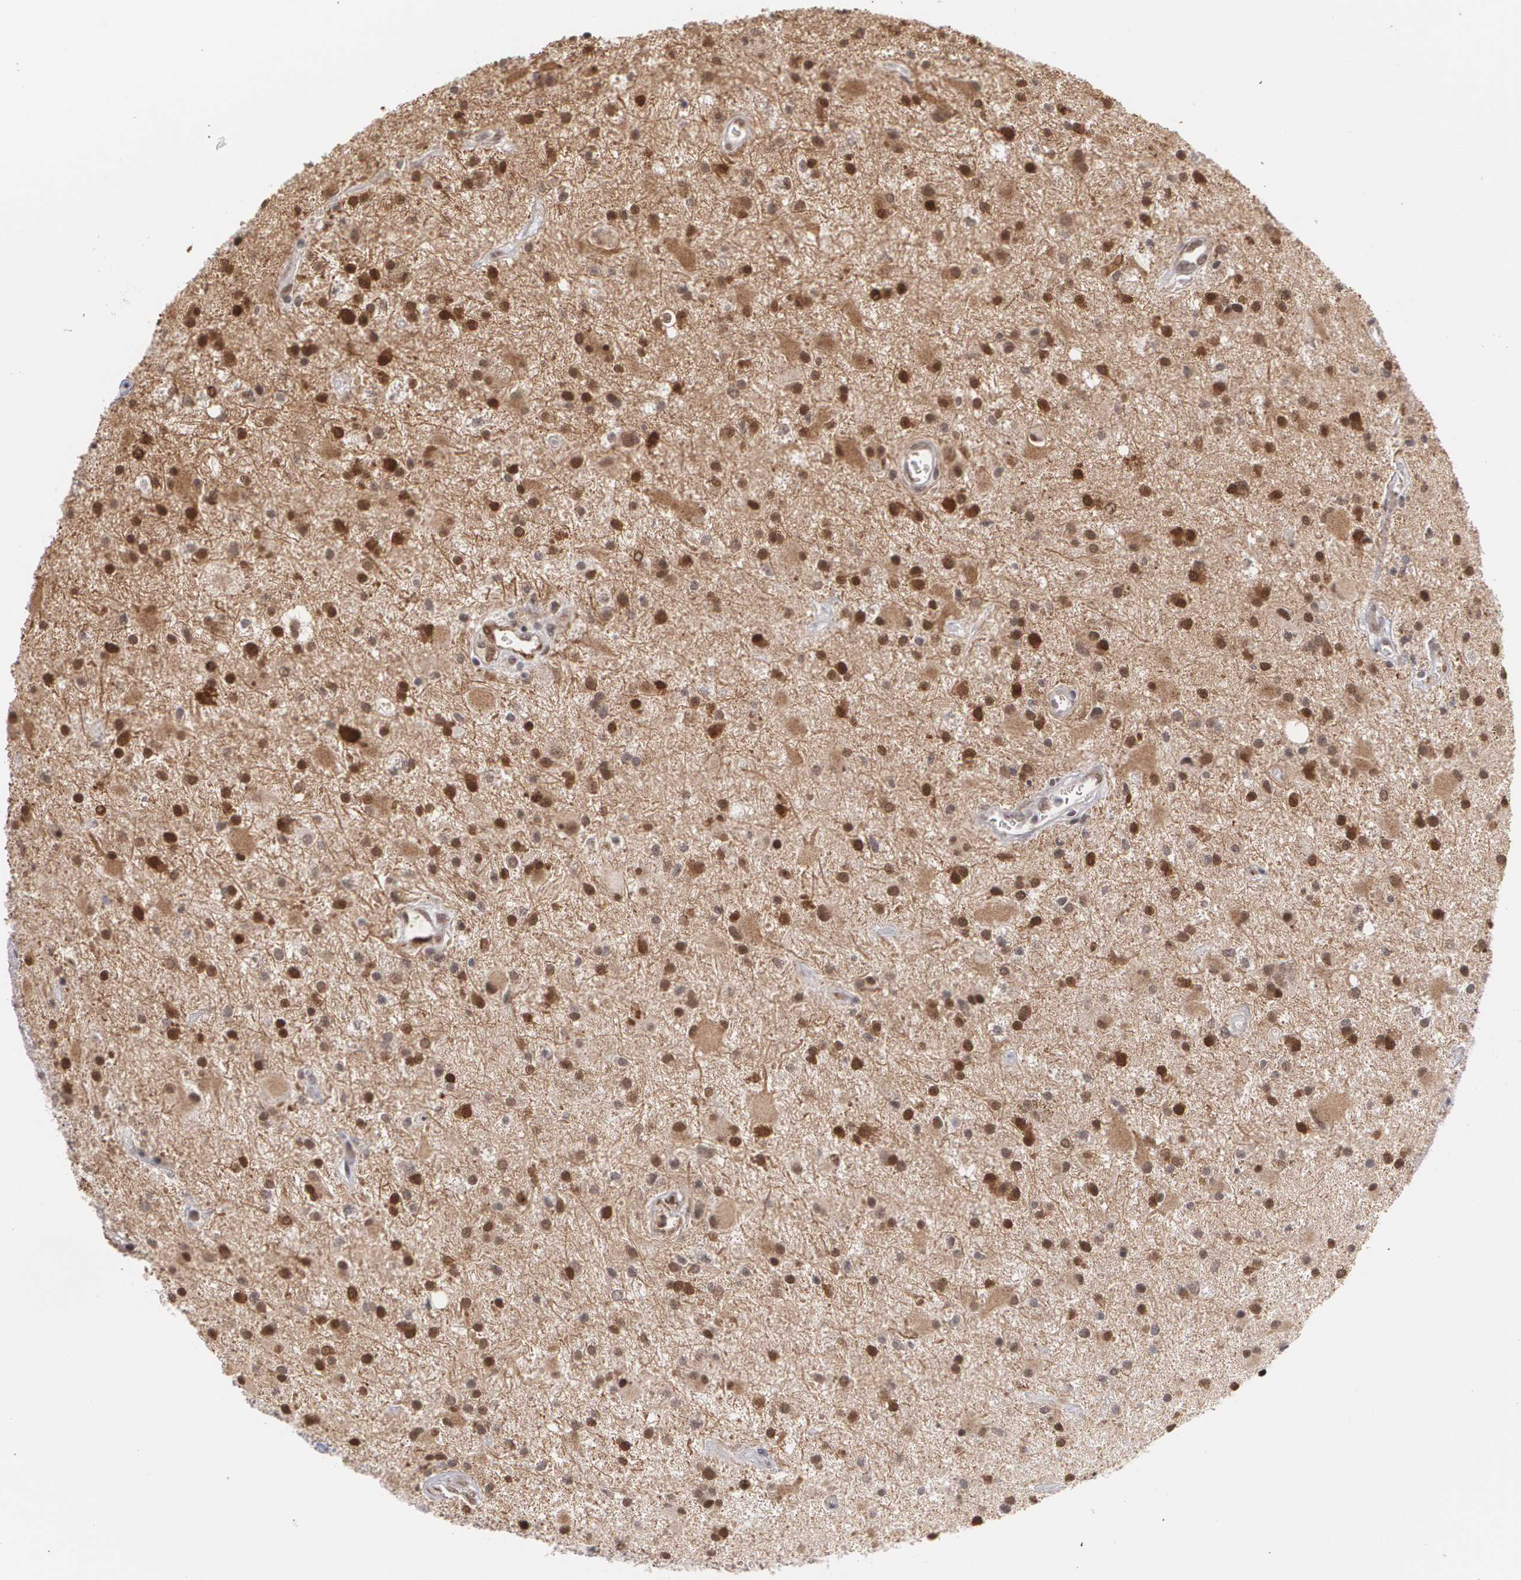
{"staining": {"intensity": "moderate", "quantity": ">75%", "location": "nuclear"}, "tissue": "glioma", "cell_type": "Tumor cells", "image_type": "cancer", "snomed": [{"axis": "morphology", "description": "Glioma, malignant, Low grade"}, {"axis": "topography", "description": "Brain"}], "caption": "Protein expression by immunohistochemistry displays moderate nuclear expression in approximately >75% of tumor cells in malignant low-grade glioma.", "gene": "ZNF75A", "patient": {"sex": "male", "age": 58}}